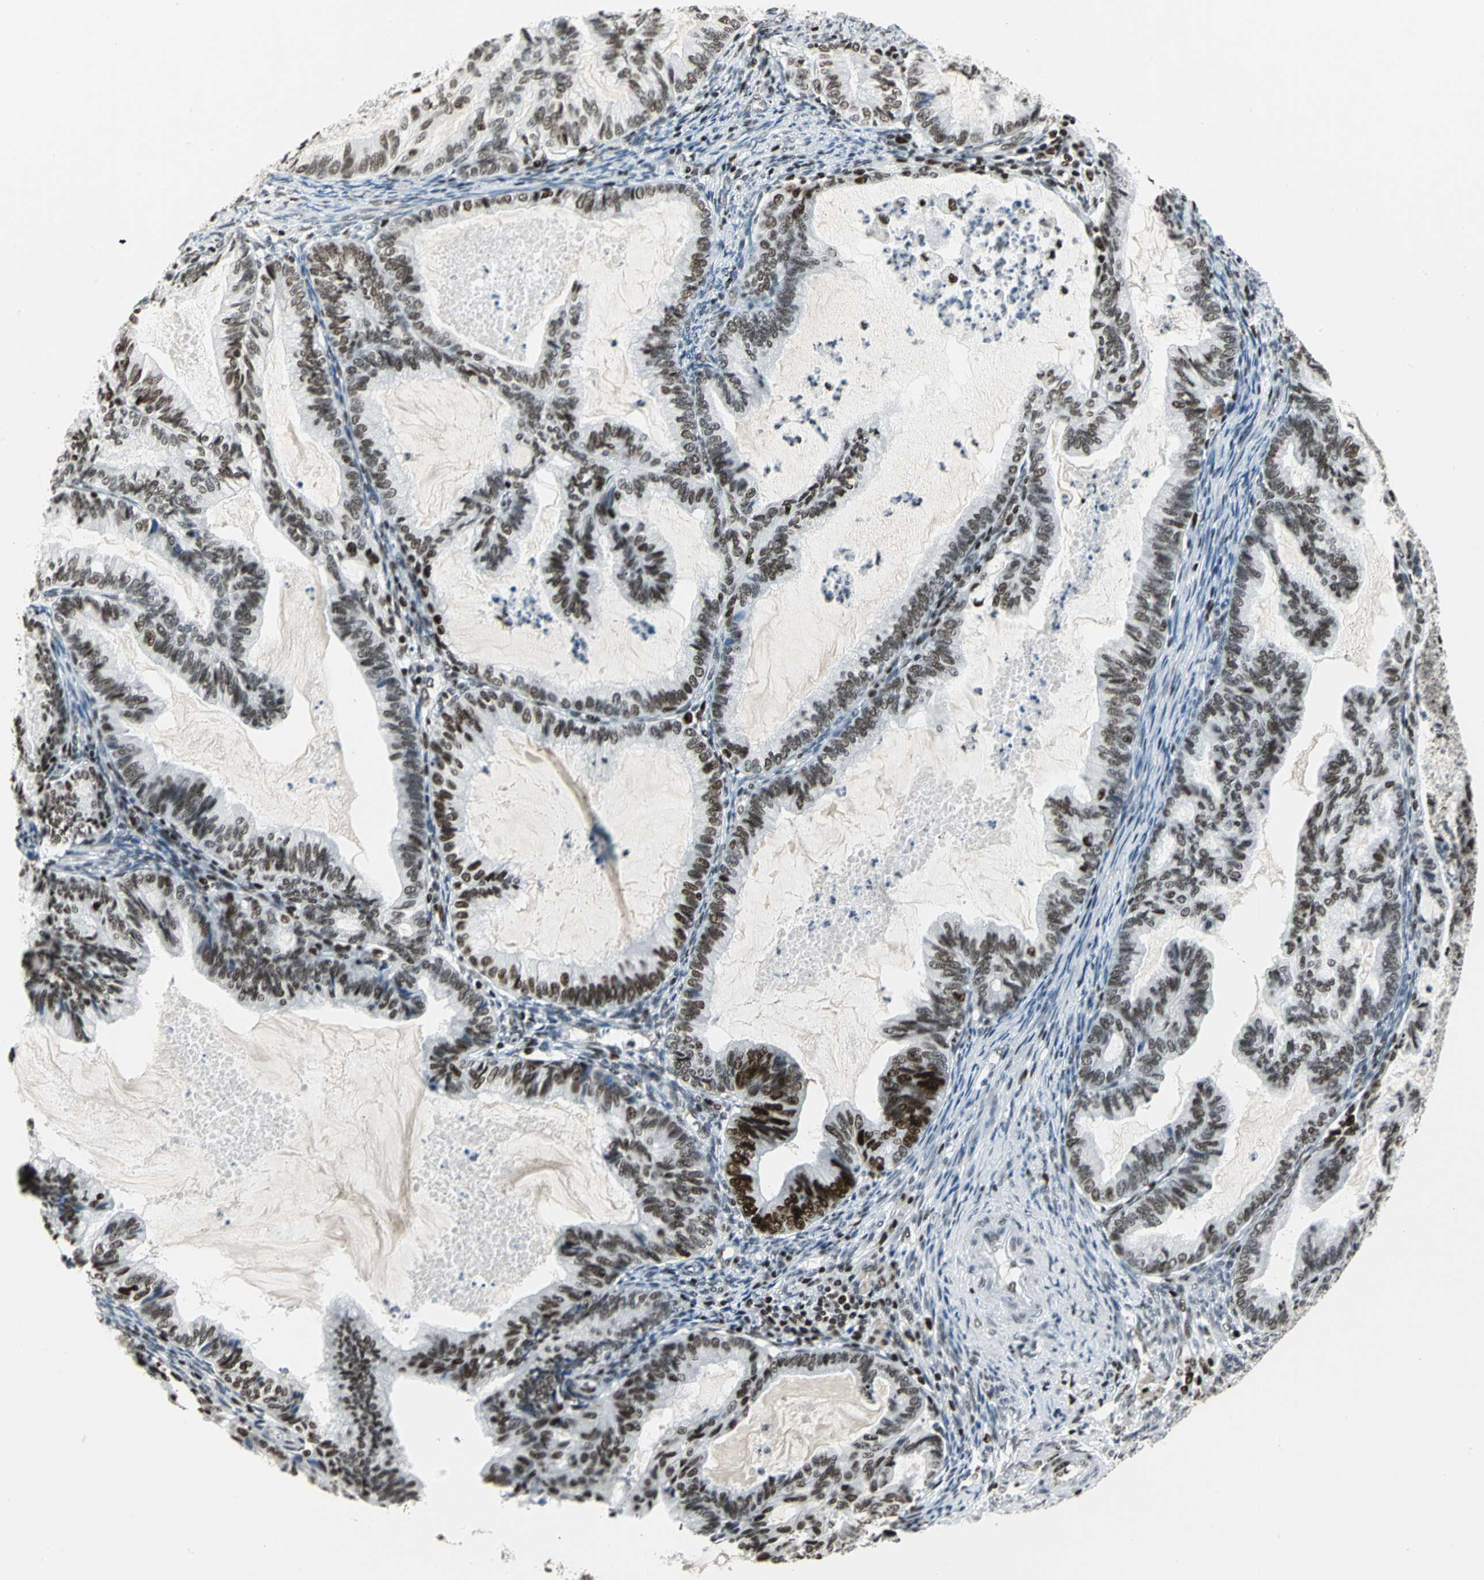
{"staining": {"intensity": "strong", "quantity": ">75%", "location": "nuclear"}, "tissue": "cervical cancer", "cell_type": "Tumor cells", "image_type": "cancer", "snomed": [{"axis": "morphology", "description": "Normal tissue, NOS"}, {"axis": "morphology", "description": "Adenocarcinoma, NOS"}, {"axis": "topography", "description": "Cervix"}, {"axis": "topography", "description": "Endometrium"}], "caption": "There is high levels of strong nuclear expression in tumor cells of cervical adenocarcinoma, as demonstrated by immunohistochemical staining (brown color).", "gene": "HNRNPD", "patient": {"sex": "female", "age": 86}}